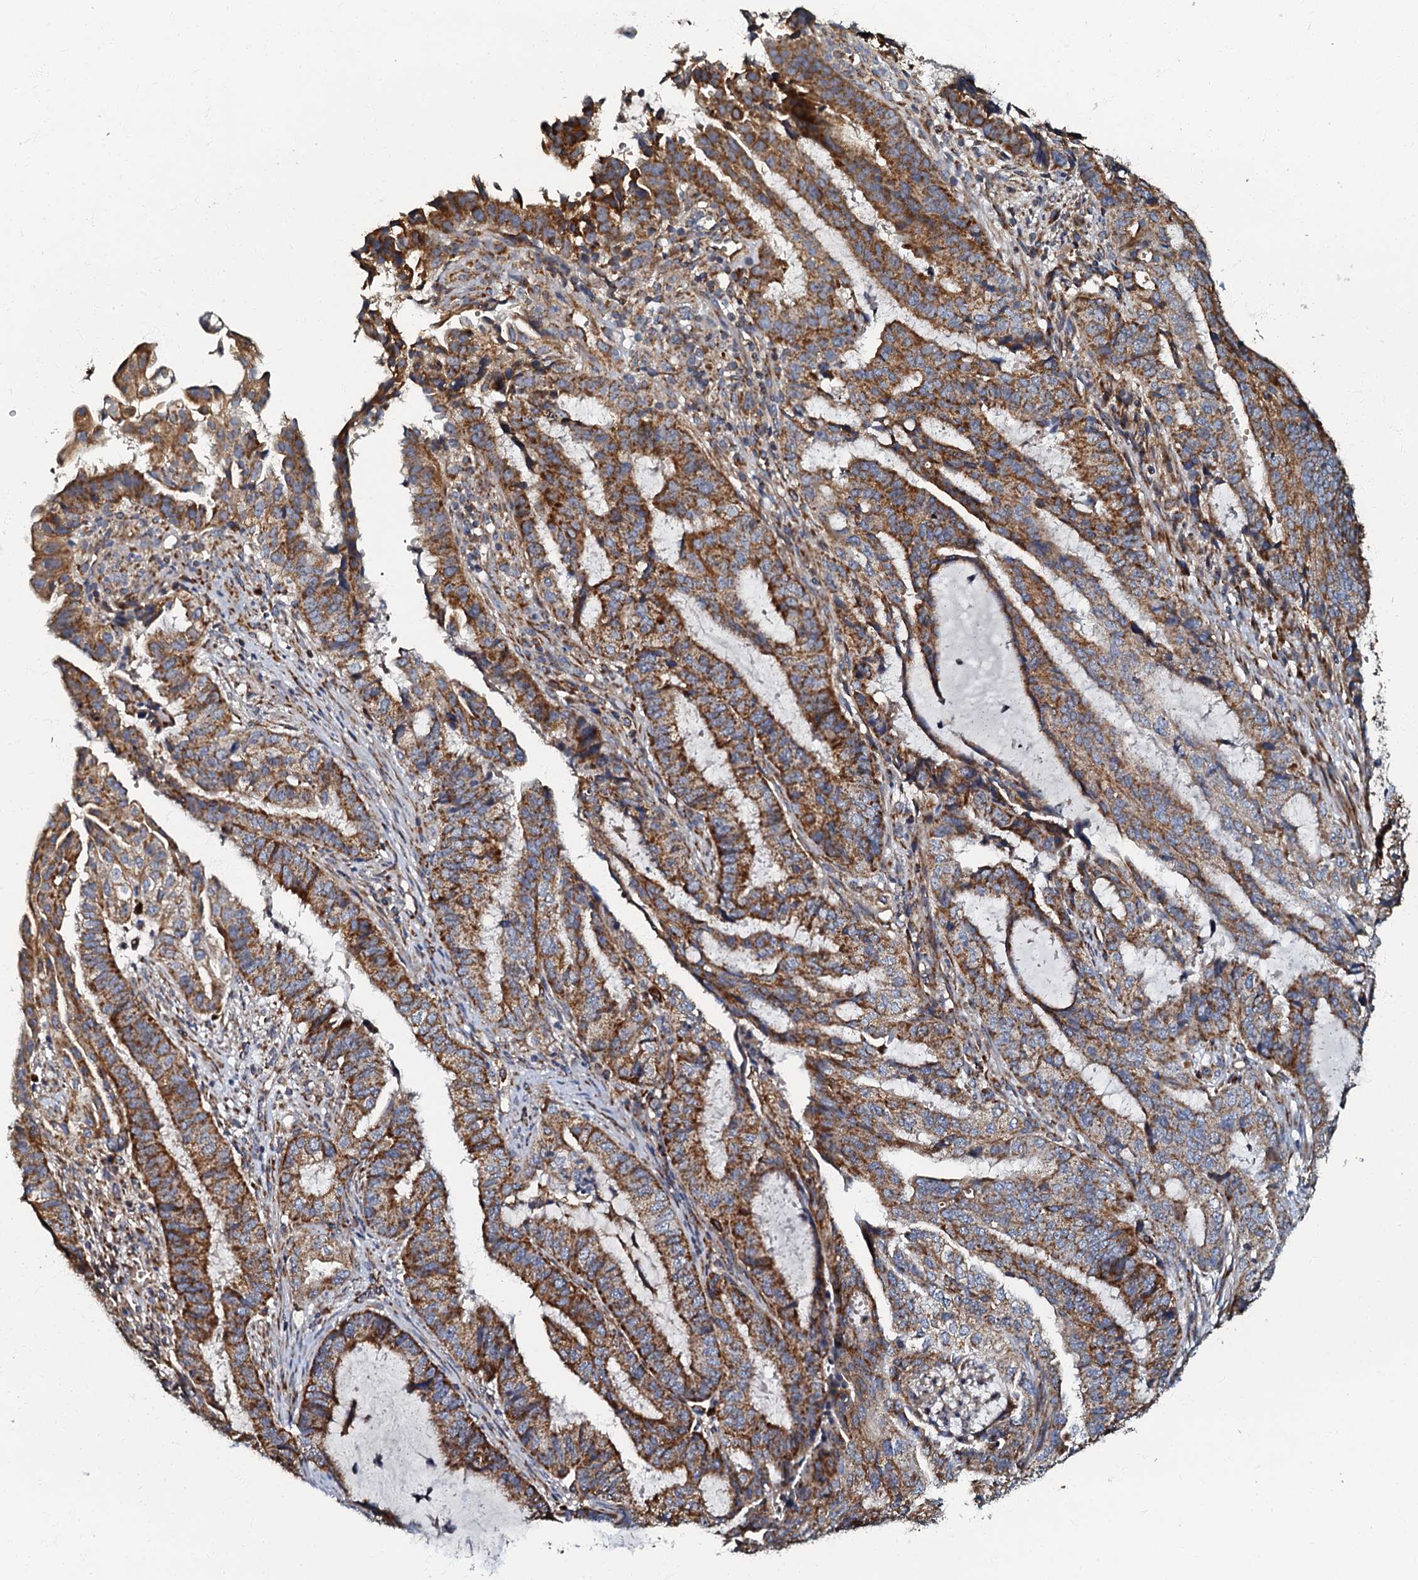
{"staining": {"intensity": "strong", "quantity": ">75%", "location": "cytoplasmic/membranous"}, "tissue": "endometrial cancer", "cell_type": "Tumor cells", "image_type": "cancer", "snomed": [{"axis": "morphology", "description": "Adenocarcinoma, NOS"}, {"axis": "topography", "description": "Endometrium"}], "caption": "Immunohistochemistry image of human adenocarcinoma (endometrial) stained for a protein (brown), which reveals high levels of strong cytoplasmic/membranous staining in approximately >75% of tumor cells.", "gene": "NDUFA12", "patient": {"sex": "female", "age": 51}}